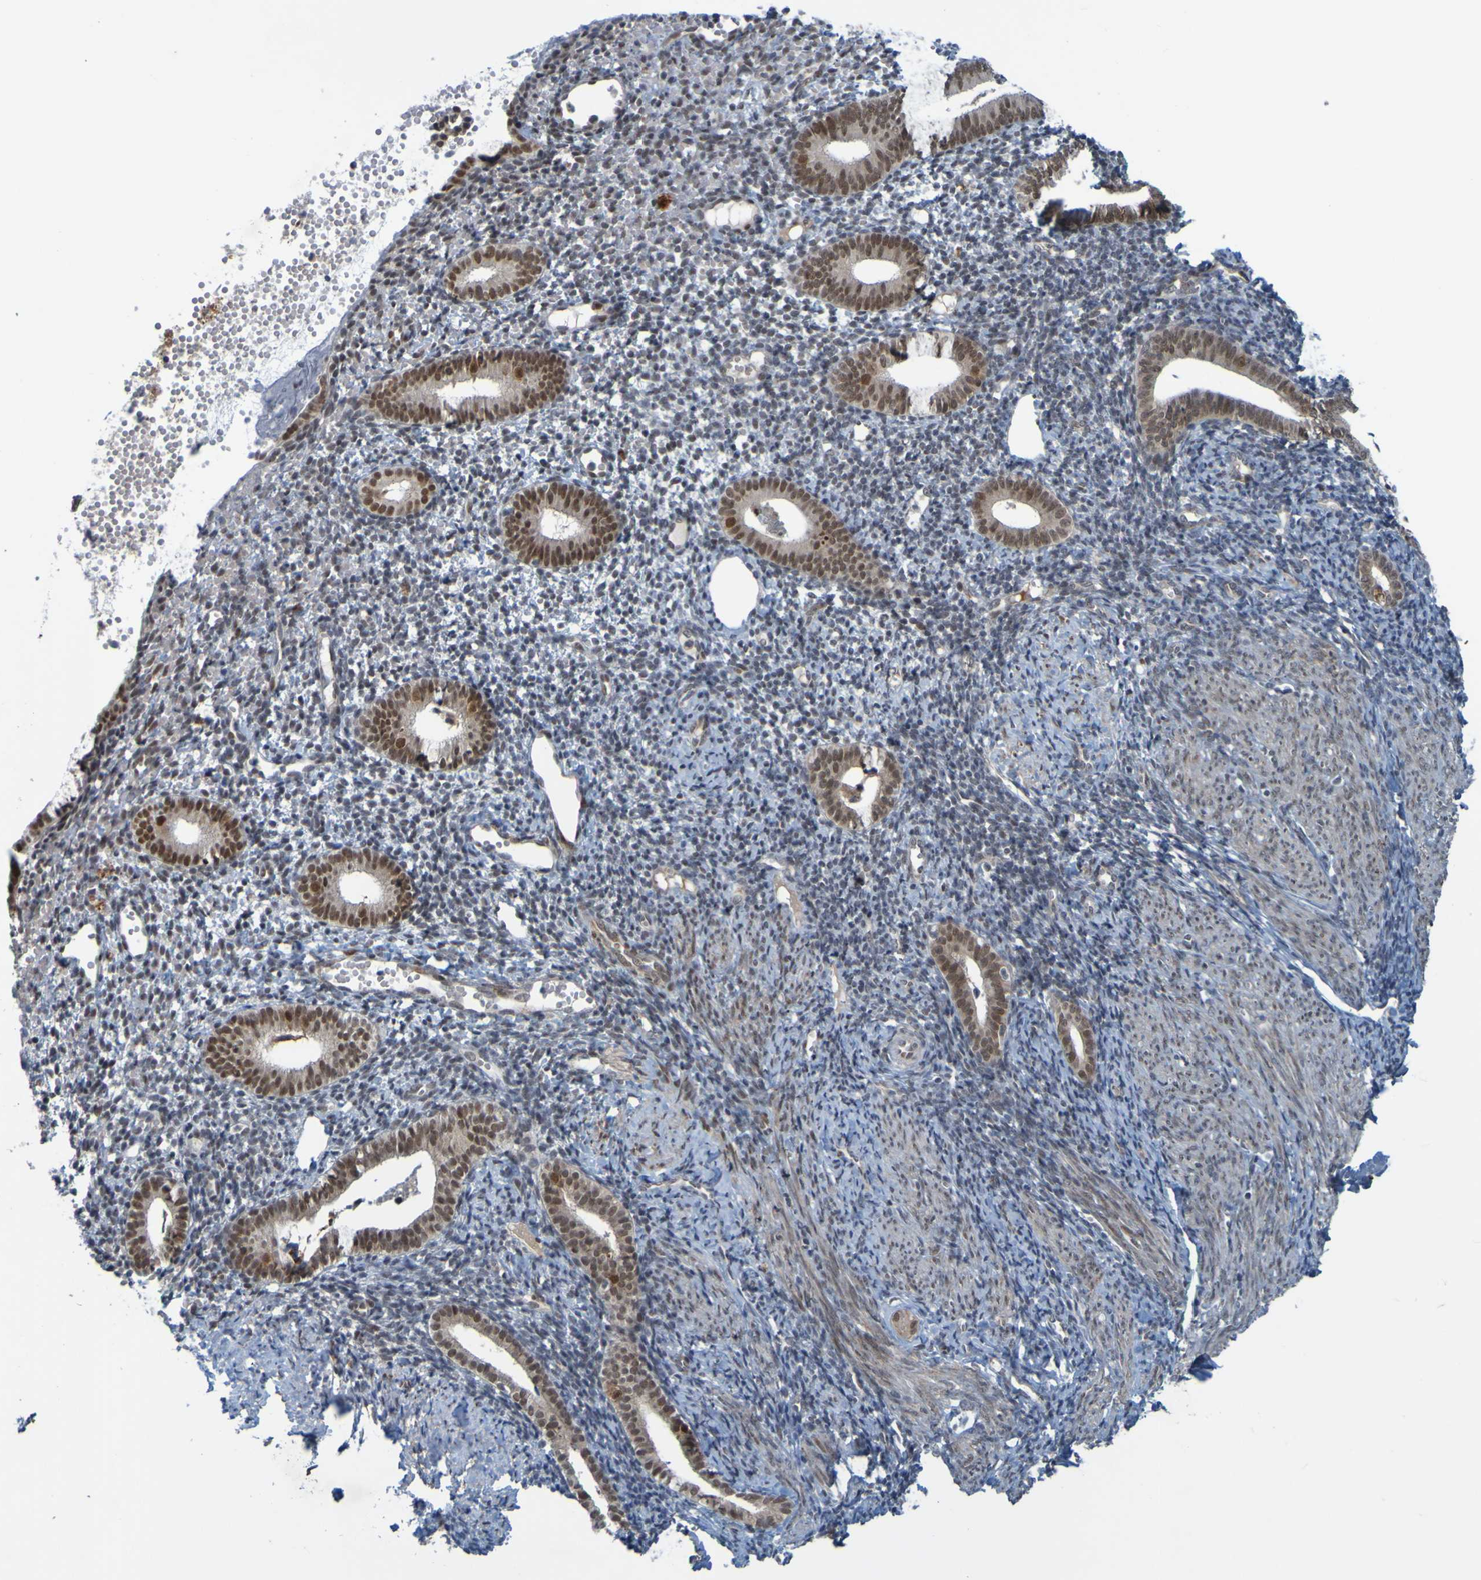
{"staining": {"intensity": "negative", "quantity": "none", "location": "none"}, "tissue": "endometrium", "cell_type": "Cells in endometrial stroma", "image_type": "normal", "snomed": [{"axis": "morphology", "description": "Normal tissue, NOS"}, {"axis": "topography", "description": "Endometrium"}], "caption": "Immunohistochemistry image of unremarkable endometrium: human endometrium stained with DAB (3,3'-diaminobenzidine) reveals no significant protein staining in cells in endometrial stroma.", "gene": "MCPH1", "patient": {"sex": "female", "age": 50}}